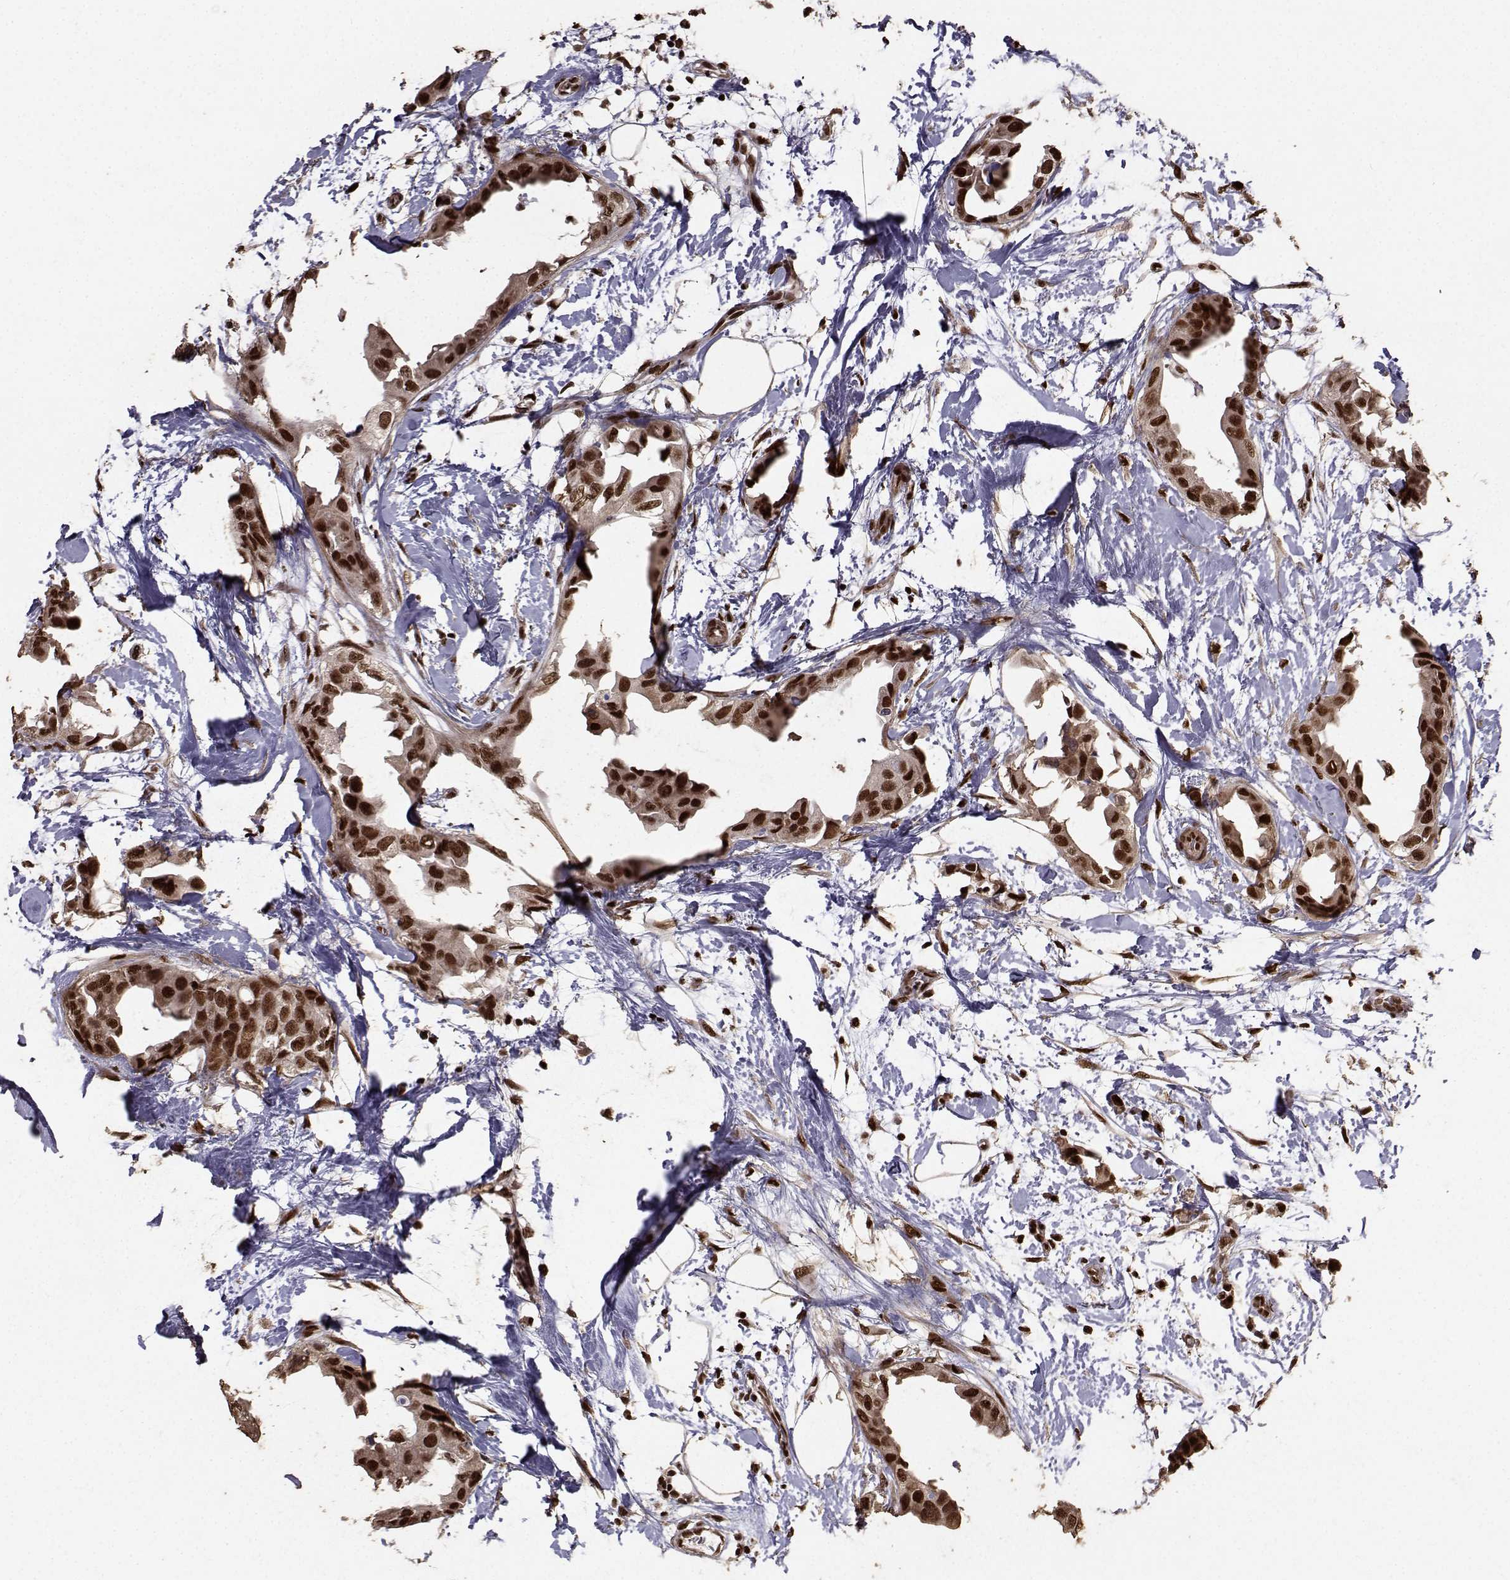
{"staining": {"intensity": "strong", "quantity": ">75%", "location": "cytoplasmic/membranous,nuclear"}, "tissue": "breast cancer", "cell_type": "Tumor cells", "image_type": "cancer", "snomed": [{"axis": "morphology", "description": "Normal tissue, NOS"}, {"axis": "morphology", "description": "Duct carcinoma"}, {"axis": "topography", "description": "Breast"}], "caption": "Human breast infiltrating ductal carcinoma stained for a protein (brown) exhibits strong cytoplasmic/membranous and nuclear positive expression in about >75% of tumor cells.", "gene": "SF1", "patient": {"sex": "female", "age": 40}}